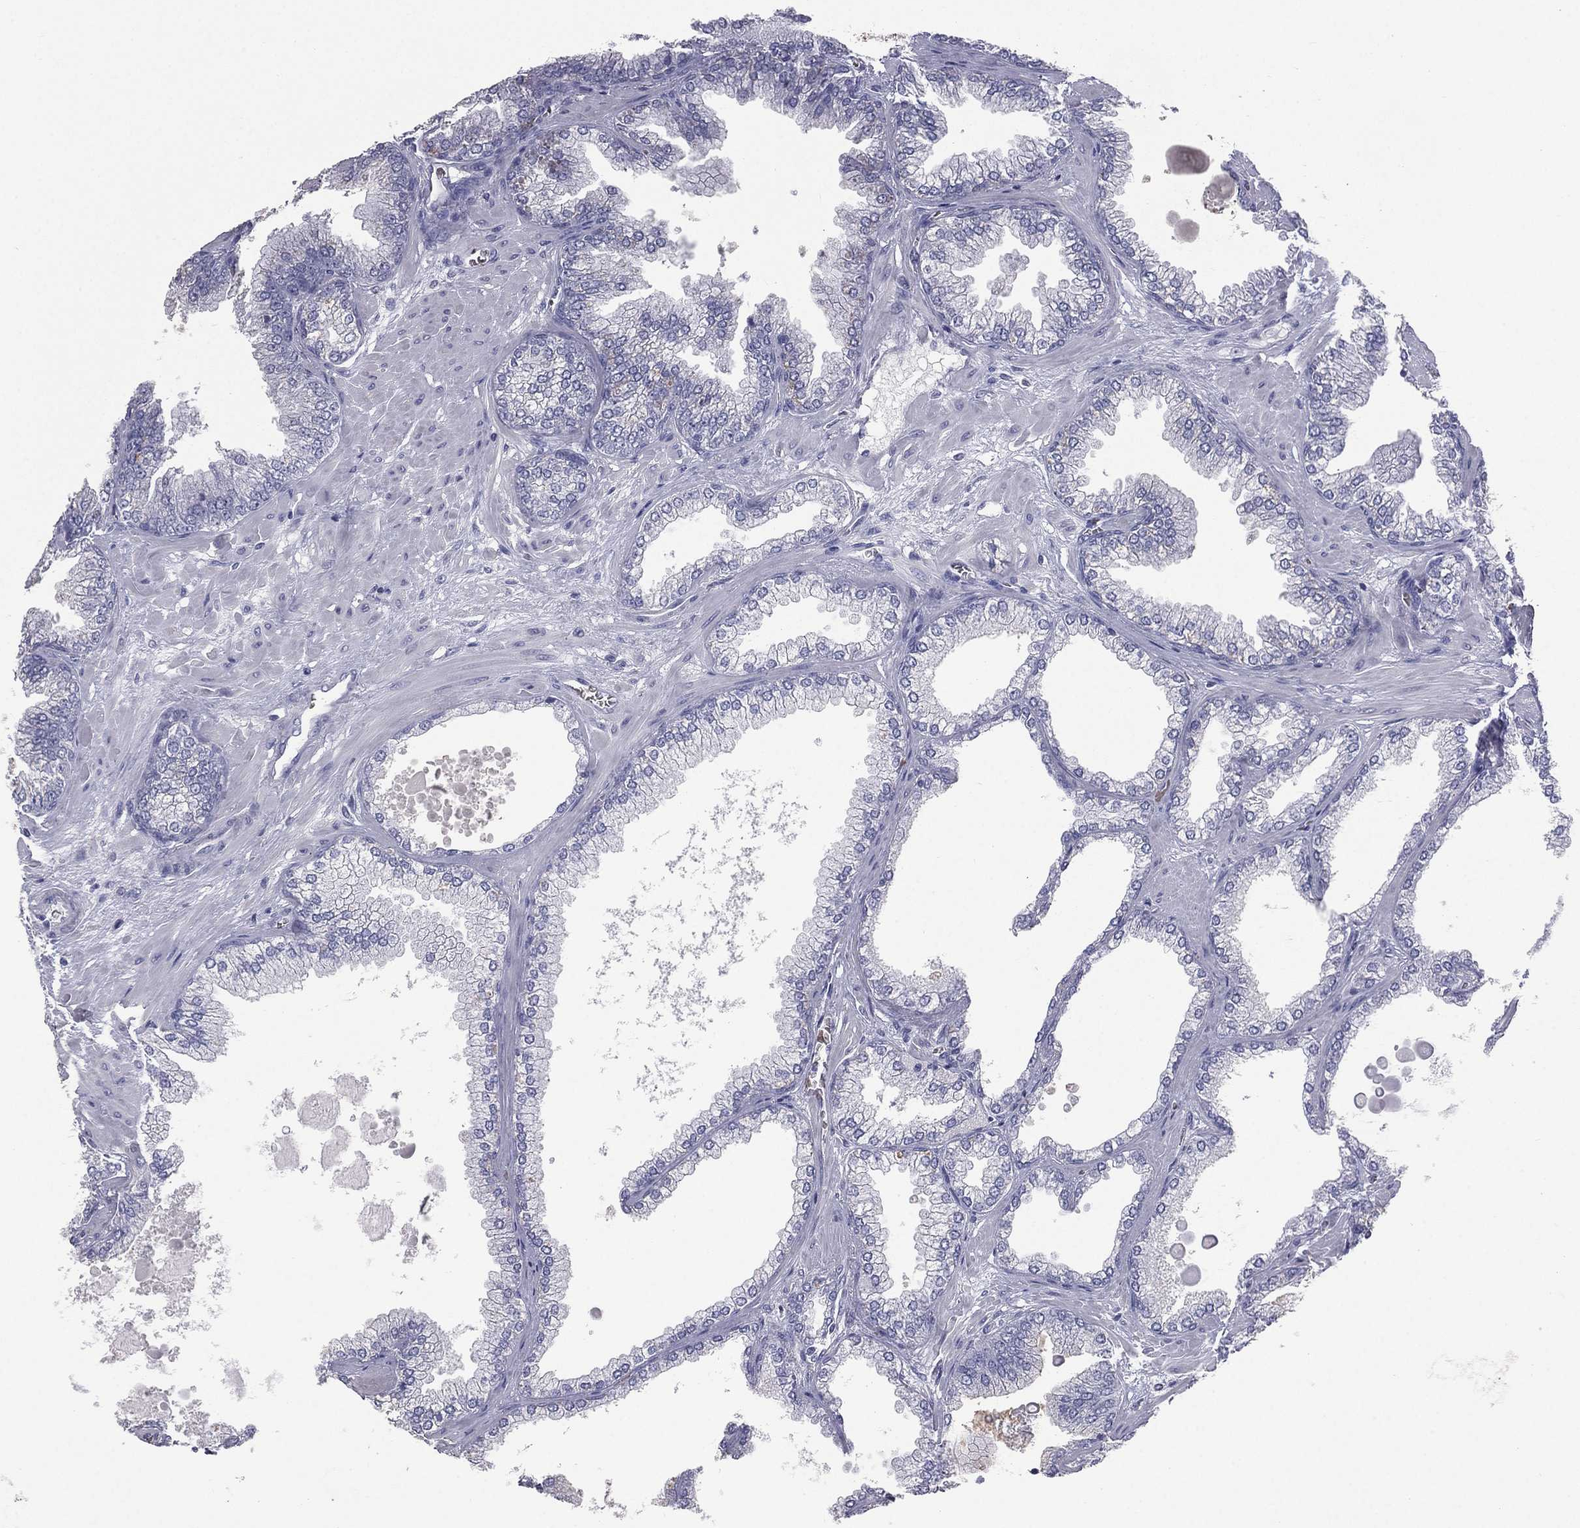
{"staining": {"intensity": "negative", "quantity": "none", "location": "none"}, "tissue": "prostate cancer", "cell_type": "Tumor cells", "image_type": "cancer", "snomed": [{"axis": "morphology", "description": "Adenocarcinoma, Low grade"}, {"axis": "topography", "description": "Prostate"}], "caption": "IHC of prostate cancer exhibits no positivity in tumor cells.", "gene": "ESX1", "patient": {"sex": "male", "age": 72}}